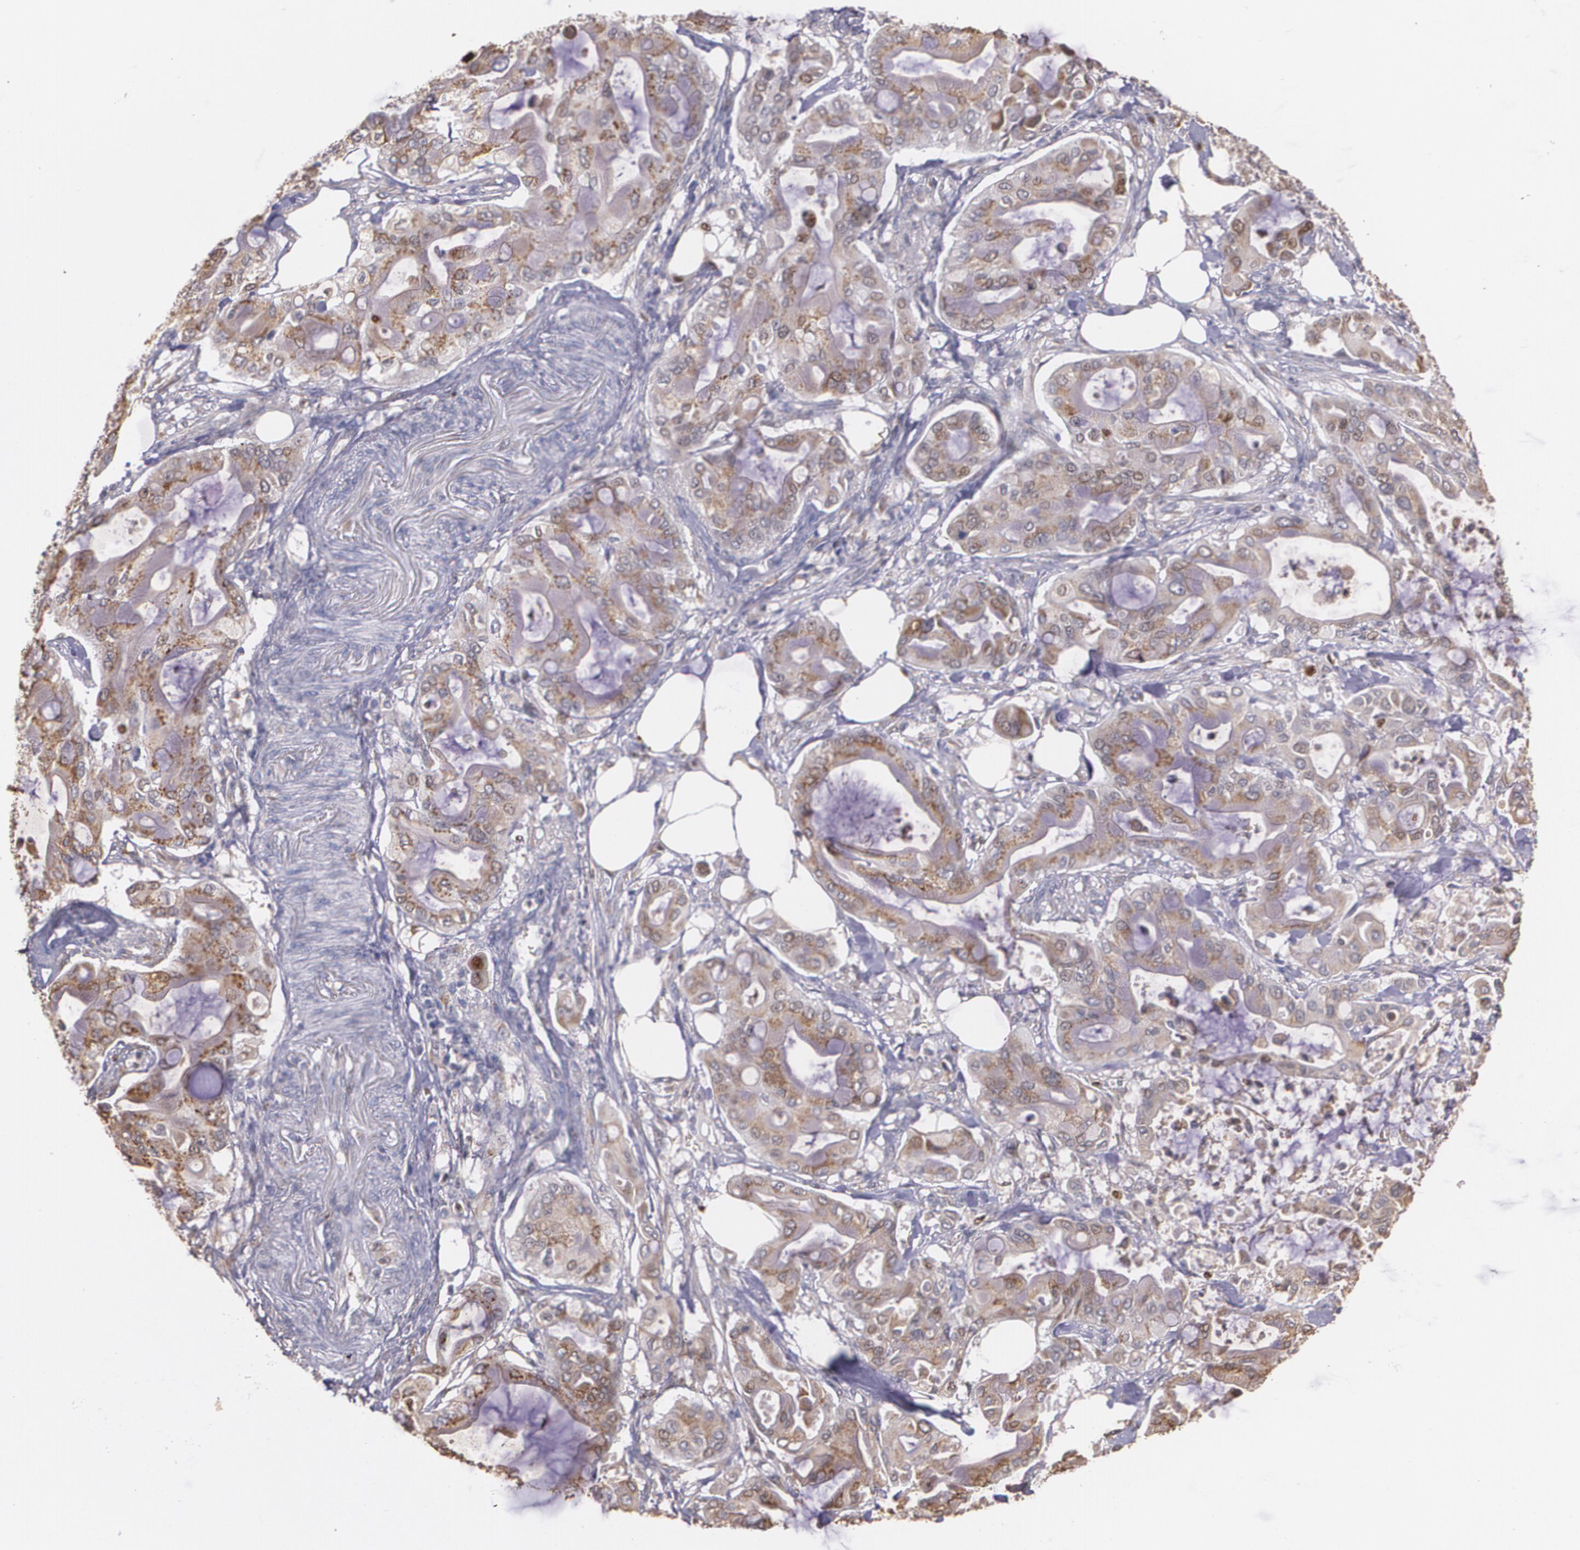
{"staining": {"intensity": "moderate", "quantity": ">75%", "location": "cytoplasmic/membranous"}, "tissue": "pancreatic cancer", "cell_type": "Tumor cells", "image_type": "cancer", "snomed": [{"axis": "morphology", "description": "Adenocarcinoma, NOS"}, {"axis": "morphology", "description": "Adenocarcinoma, metastatic, NOS"}, {"axis": "topography", "description": "Lymph node"}, {"axis": "topography", "description": "Pancreas"}, {"axis": "topography", "description": "Duodenum"}], "caption": "Protein expression analysis of pancreatic adenocarcinoma demonstrates moderate cytoplasmic/membranous expression in approximately >75% of tumor cells. (DAB (3,3'-diaminobenzidine) IHC, brown staining for protein, blue staining for nuclei).", "gene": "ATF3", "patient": {"sex": "female", "age": 64}}